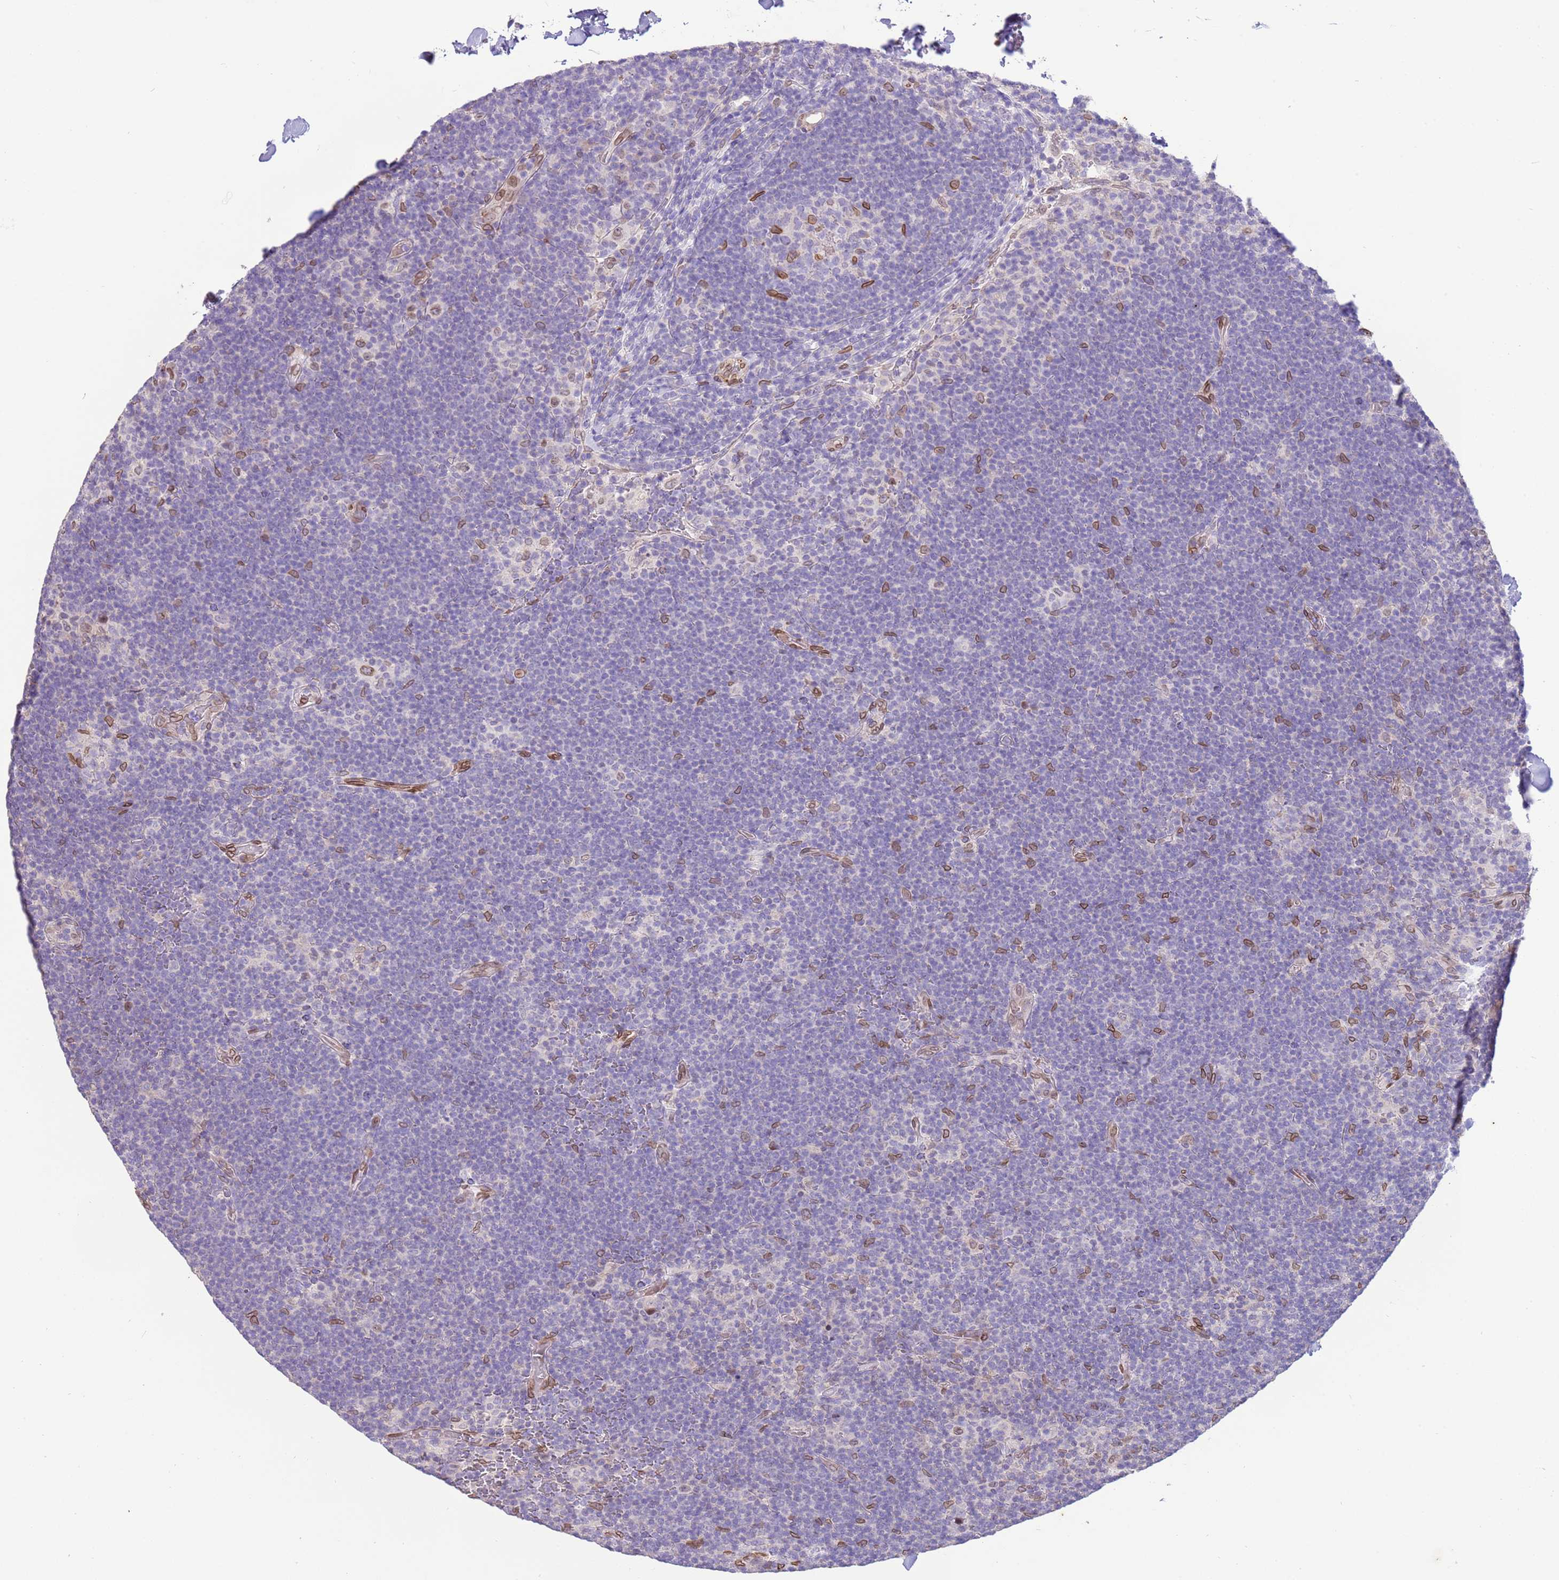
{"staining": {"intensity": "negative", "quantity": "none", "location": "none"}, "tissue": "lymphoma", "cell_type": "Tumor cells", "image_type": "cancer", "snomed": [{"axis": "morphology", "description": "Hodgkin's disease, NOS"}, {"axis": "topography", "description": "Lymph node"}], "caption": "Histopathology image shows no significant protein positivity in tumor cells of lymphoma. The staining is performed using DAB (3,3'-diaminobenzidine) brown chromogen with nuclei counter-stained in using hematoxylin.", "gene": "TMEM47", "patient": {"sex": "female", "age": 57}}